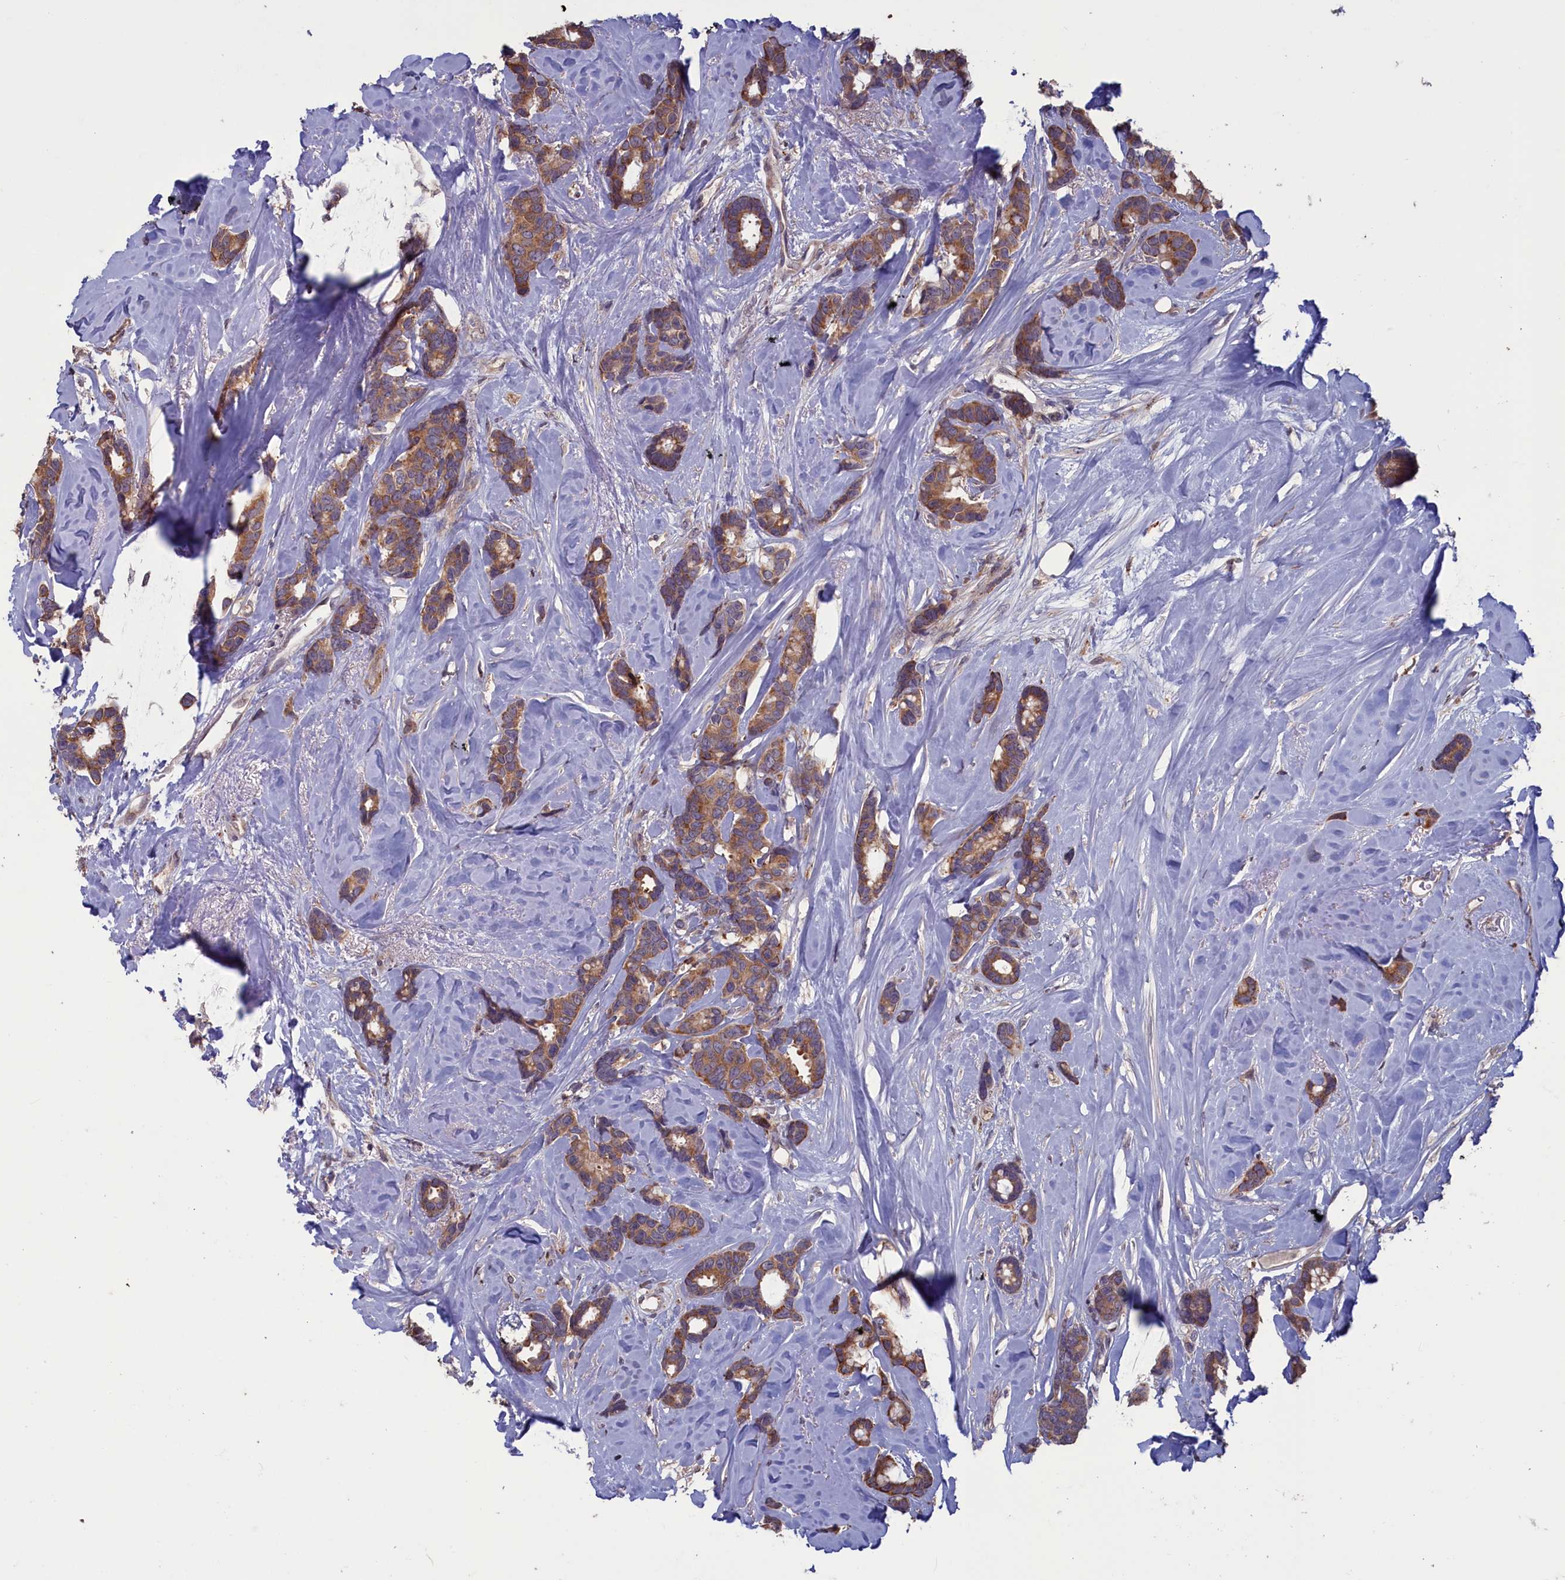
{"staining": {"intensity": "moderate", "quantity": ">75%", "location": "cytoplasmic/membranous"}, "tissue": "breast cancer", "cell_type": "Tumor cells", "image_type": "cancer", "snomed": [{"axis": "morphology", "description": "Duct carcinoma"}, {"axis": "topography", "description": "Breast"}], "caption": "A high-resolution micrograph shows immunohistochemistry staining of breast cancer, which displays moderate cytoplasmic/membranous positivity in about >75% of tumor cells.", "gene": "CACTIN", "patient": {"sex": "female", "age": 87}}